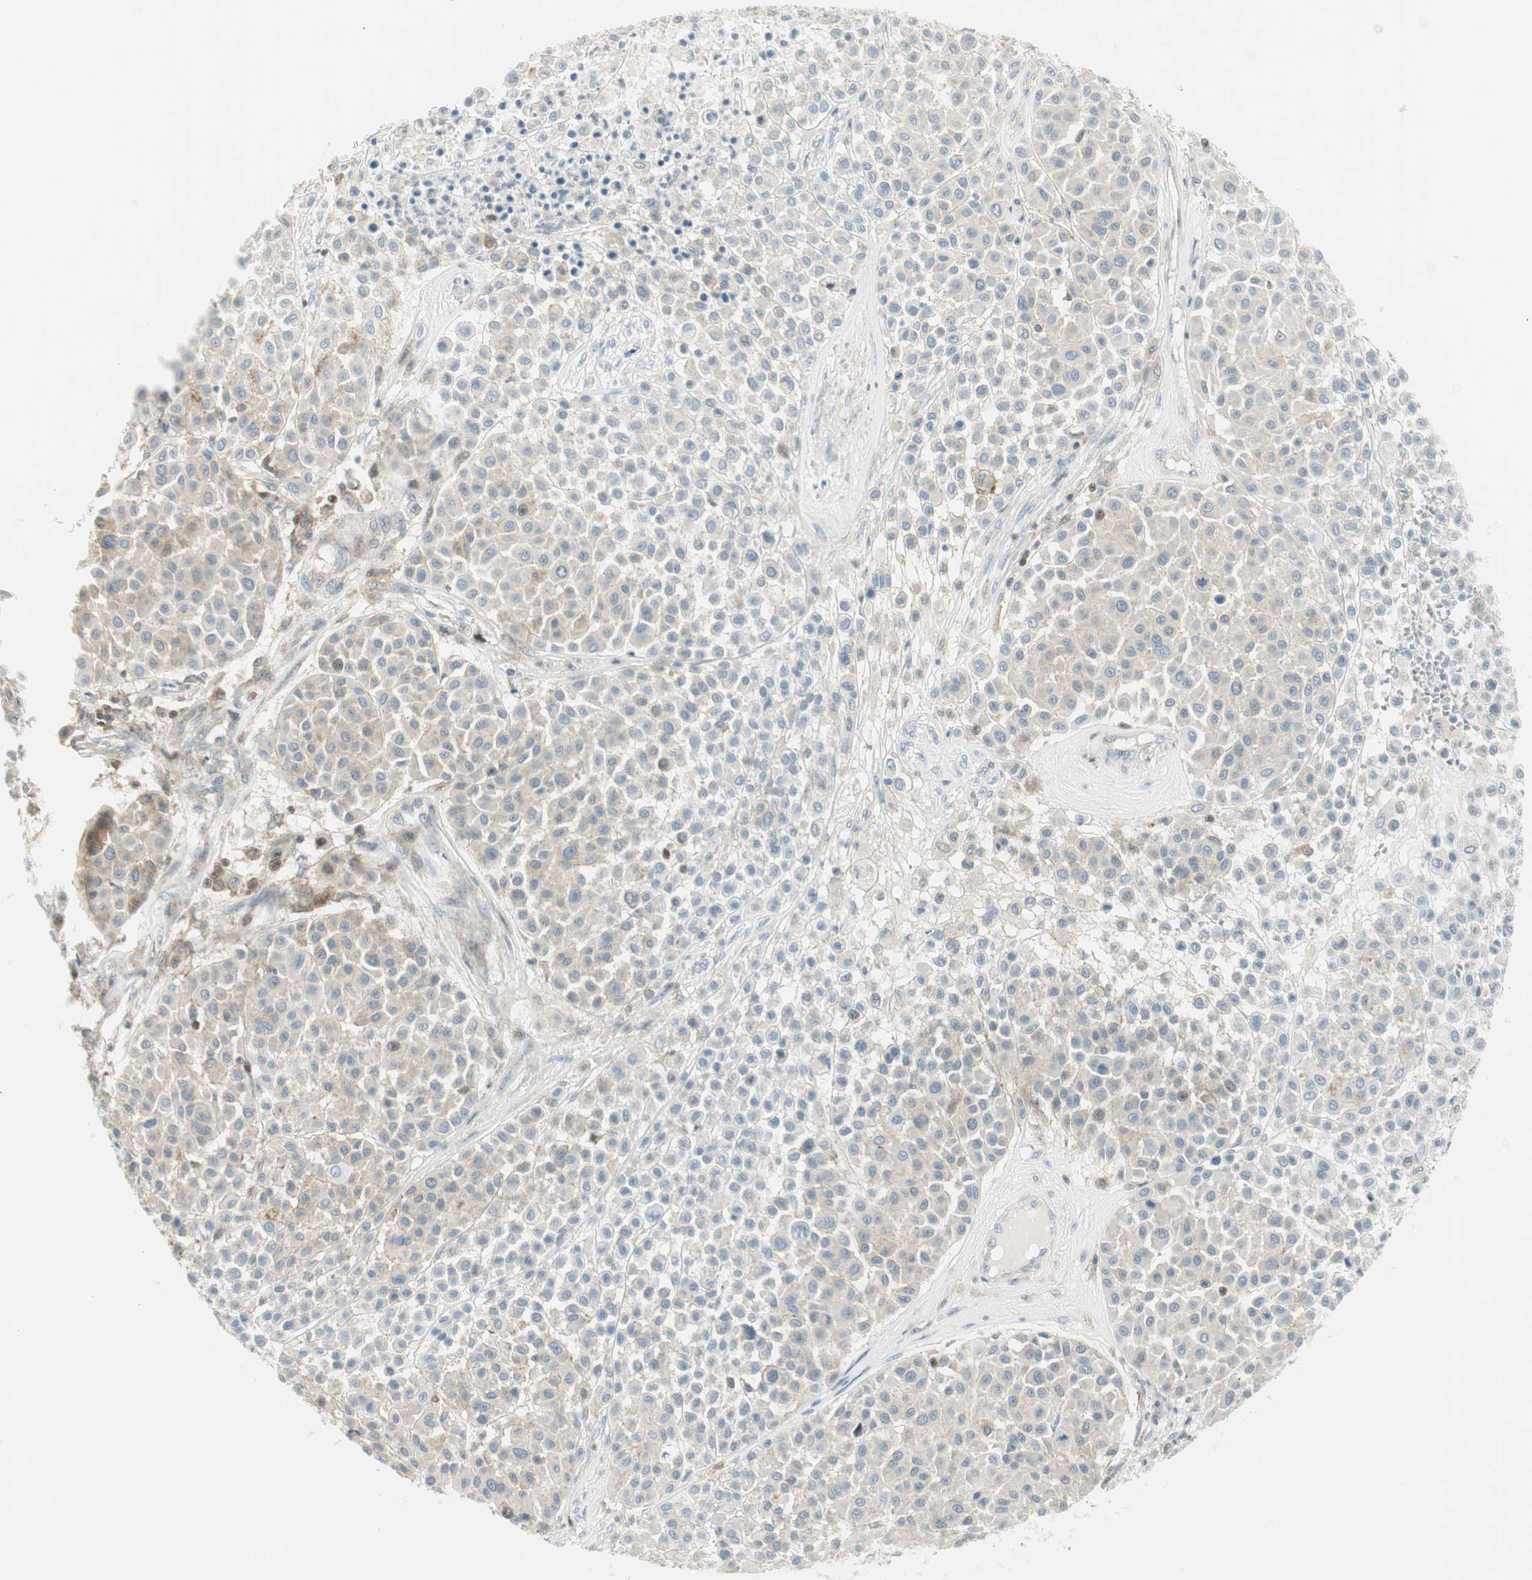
{"staining": {"intensity": "weak", "quantity": ">75%", "location": "cytoplasmic/membranous"}, "tissue": "melanoma", "cell_type": "Tumor cells", "image_type": "cancer", "snomed": [{"axis": "morphology", "description": "Malignant melanoma, Metastatic site"}, {"axis": "topography", "description": "Soft tissue"}], "caption": "Approximately >75% of tumor cells in human malignant melanoma (metastatic site) show weak cytoplasmic/membranous protein expression as visualized by brown immunohistochemical staining.", "gene": "PPP1CA", "patient": {"sex": "male", "age": 41}}